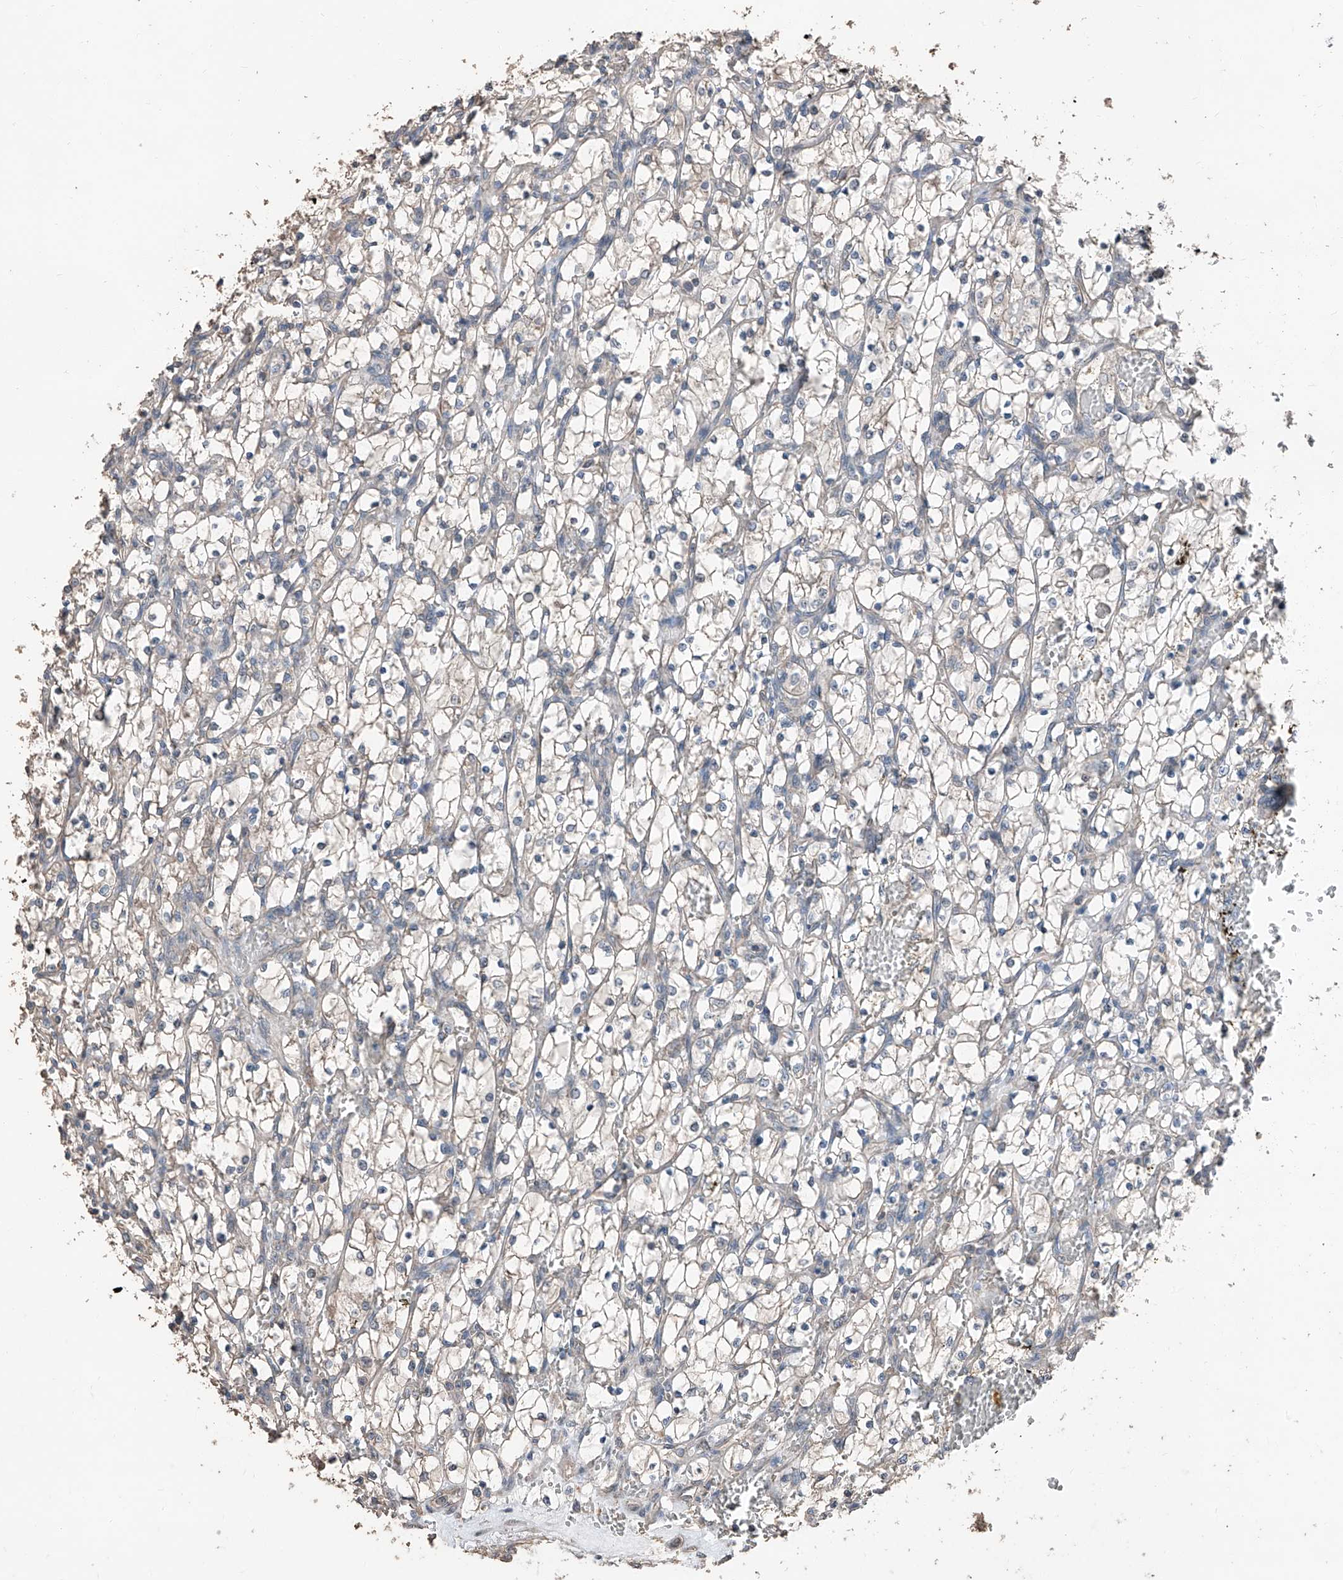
{"staining": {"intensity": "negative", "quantity": "none", "location": "none"}, "tissue": "renal cancer", "cell_type": "Tumor cells", "image_type": "cancer", "snomed": [{"axis": "morphology", "description": "Adenocarcinoma, NOS"}, {"axis": "topography", "description": "Kidney"}], "caption": "The micrograph demonstrates no significant expression in tumor cells of renal cancer (adenocarcinoma).", "gene": "MAMLD1", "patient": {"sex": "female", "age": 69}}